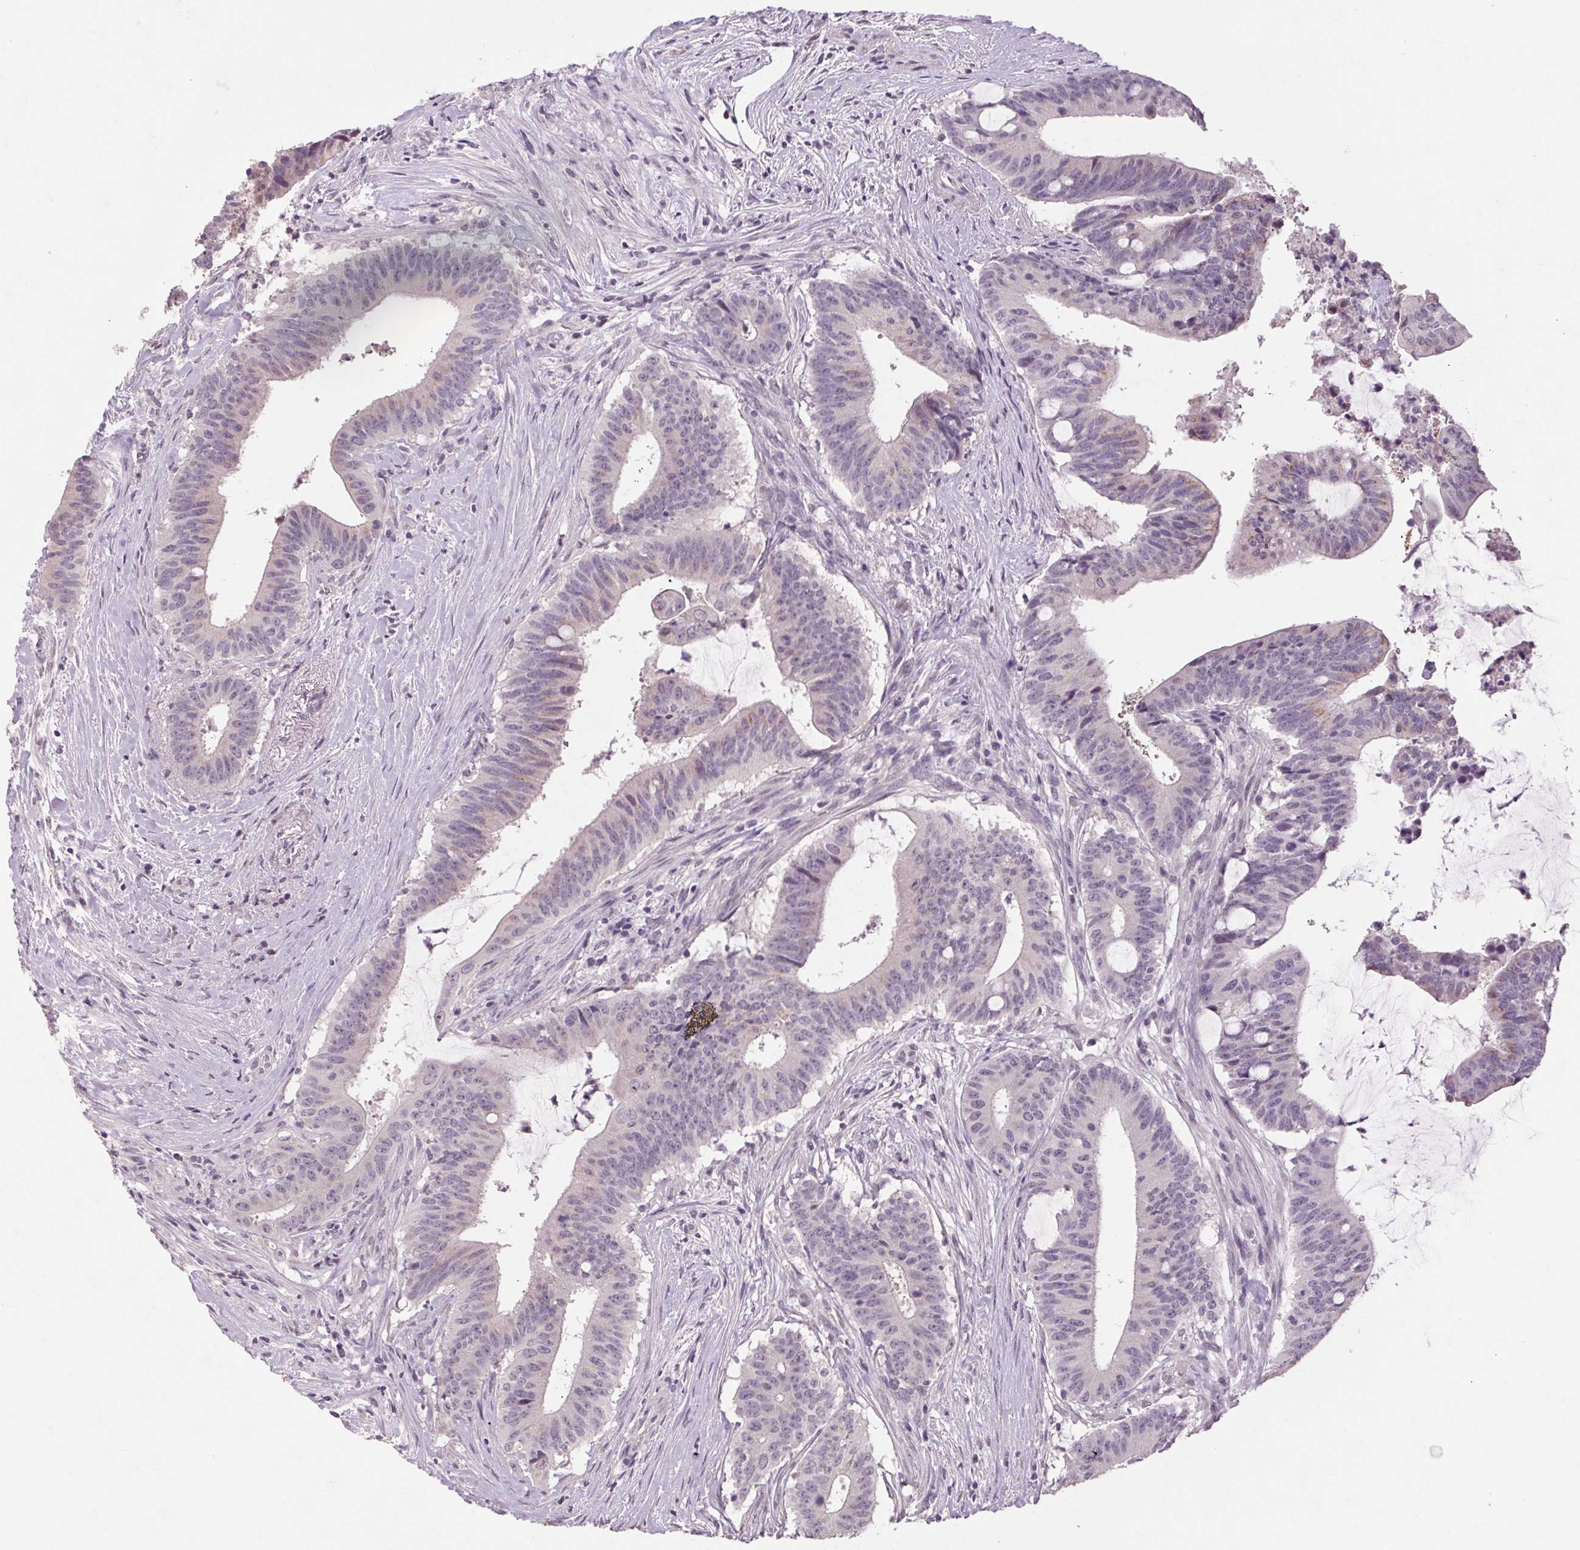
{"staining": {"intensity": "negative", "quantity": "none", "location": "none"}, "tissue": "colorectal cancer", "cell_type": "Tumor cells", "image_type": "cancer", "snomed": [{"axis": "morphology", "description": "Adenocarcinoma, NOS"}, {"axis": "topography", "description": "Colon"}], "caption": "High power microscopy image of an immunohistochemistry micrograph of colorectal cancer (adenocarcinoma), revealing no significant staining in tumor cells. (DAB (3,3'-diaminobenzidine) immunohistochemistry (IHC), high magnification).", "gene": "POMC", "patient": {"sex": "female", "age": 43}}